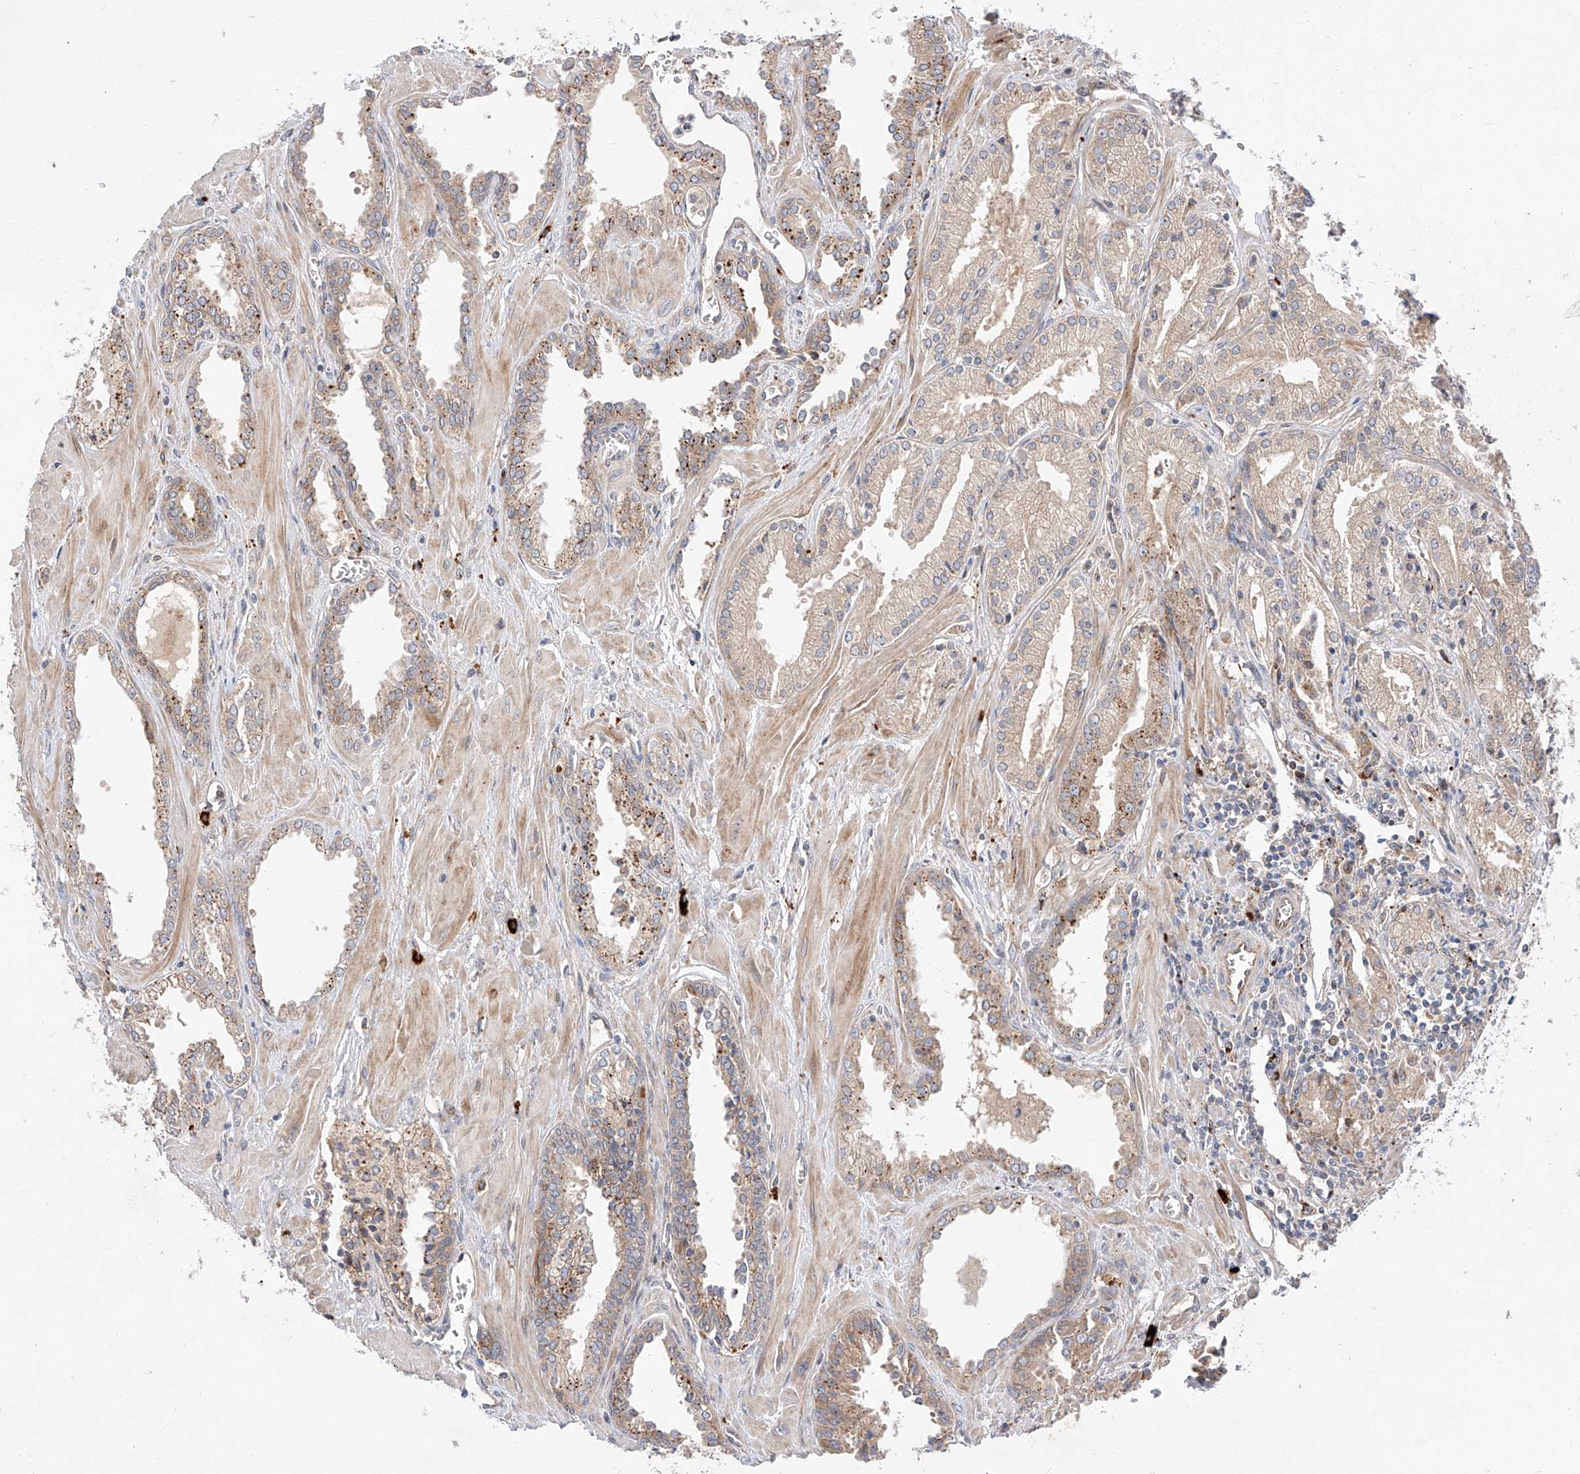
{"staining": {"intensity": "moderate", "quantity": "25%-75%", "location": "cytoplasmic/membranous"}, "tissue": "prostate cancer", "cell_type": "Tumor cells", "image_type": "cancer", "snomed": [{"axis": "morphology", "description": "Adenocarcinoma, Low grade"}, {"axis": "topography", "description": "Prostate"}], "caption": "A photomicrograph showing moderate cytoplasmic/membranous positivity in approximately 25%-75% of tumor cells in low-grade adenocarcinoma (prostate), as visualized by brown immunohistochemical staining.", "gene": "DIRAS3", "patient": {"sex": "male", "age": 67}}